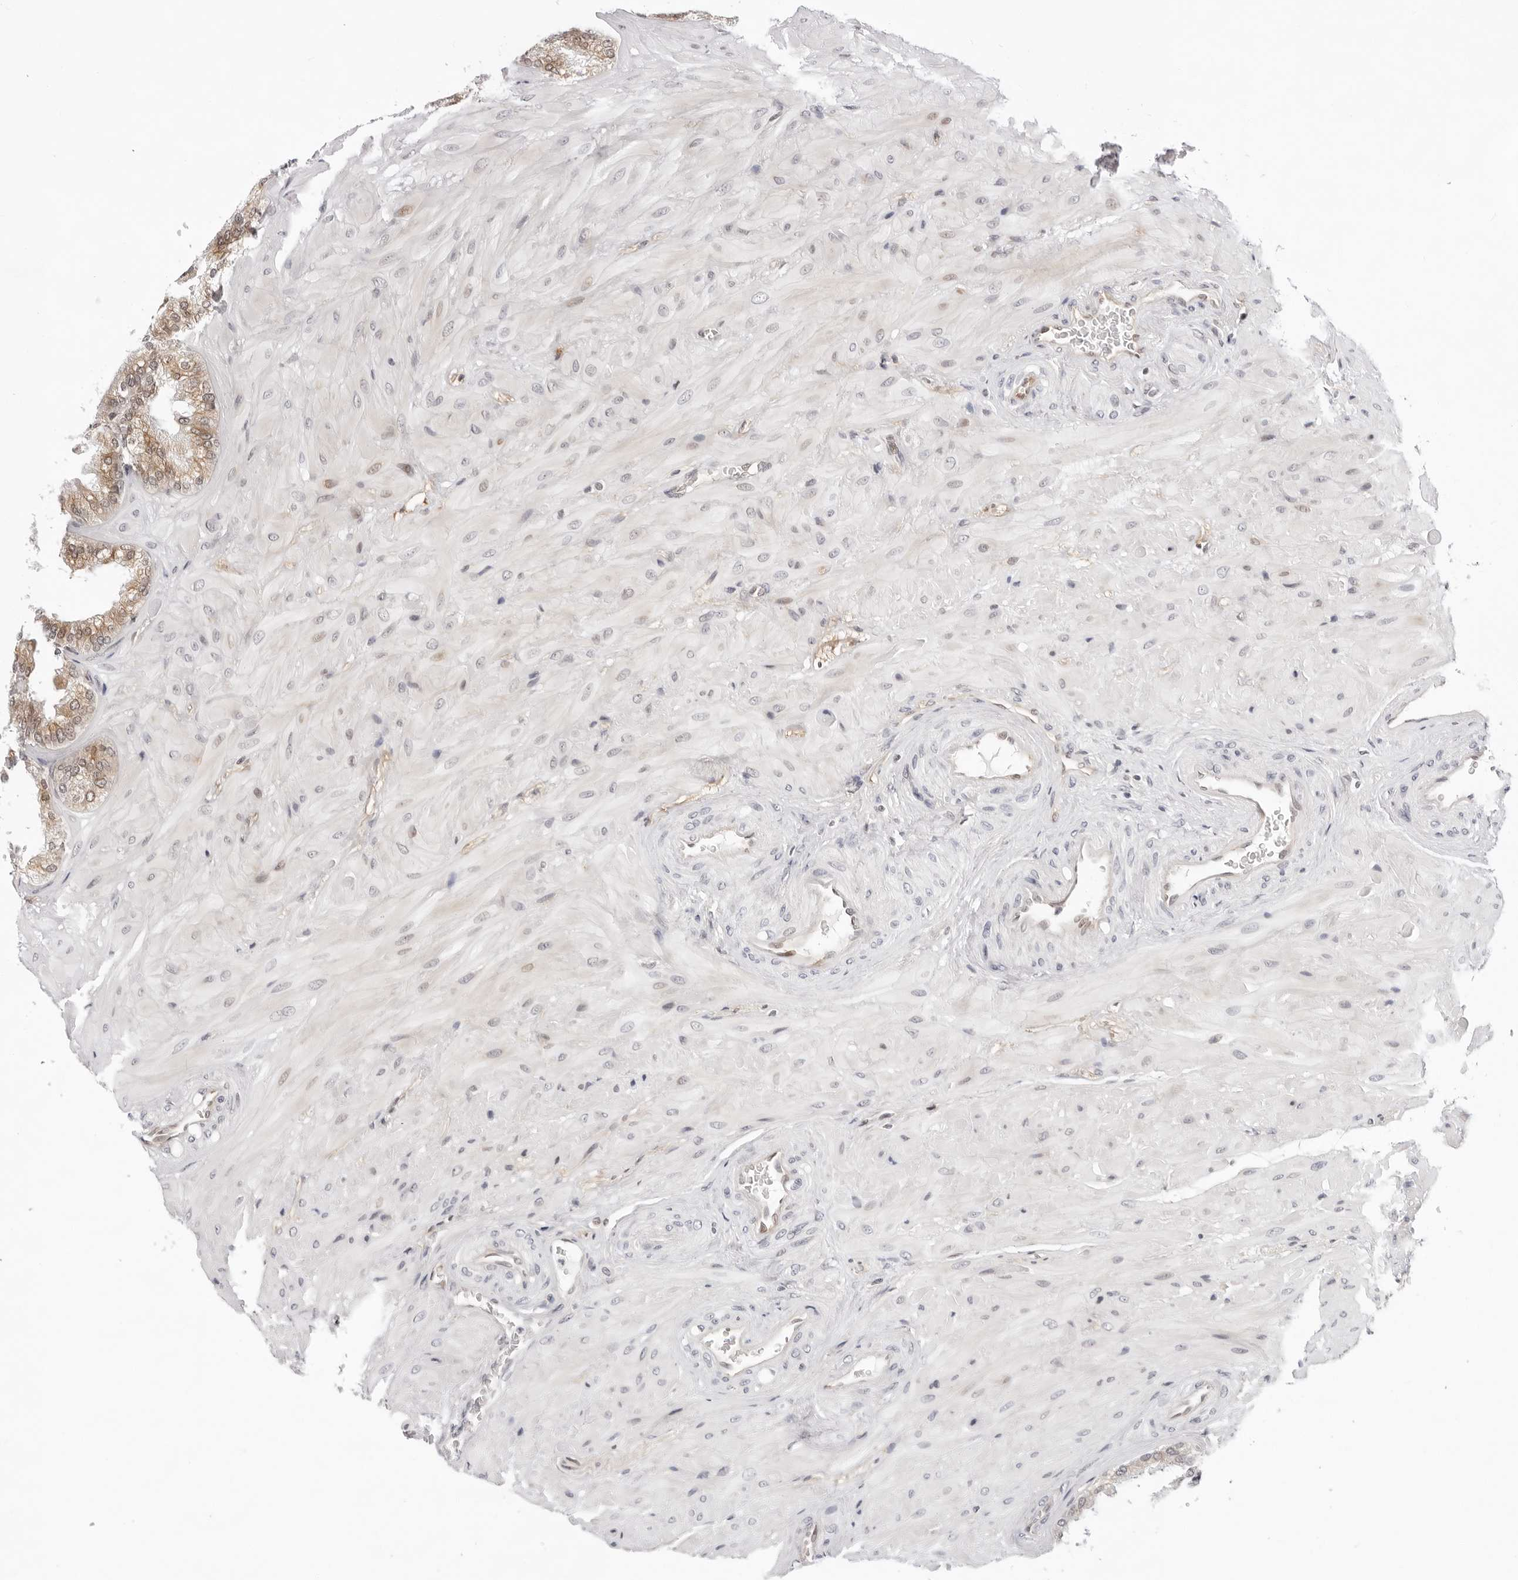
{"staining": {"intensity": "weak", "quantity": ">75%", "location": "cytoplasmic/membranous,nuclear"}, "tissue": "seminal vesicle", "cell_type": "Glandular cells", "image_type": "normal", "snomed": [{"axis": "morphology", "description": "Normal tissue, NOS"}, {"axis": "topography", "description": "Prostate"}, {"axis": "topography", "description": "Seminal veicle"}], "caption": "Immunohistochemical staining of normal human seminal vesicle reveals >75% levels of weak cytoplasmic/membranous,nuclear protein staining in about >75% of glandular cells.", "gene": "ITGB3BP", "patient": {"sex": "male", "age": 51}}